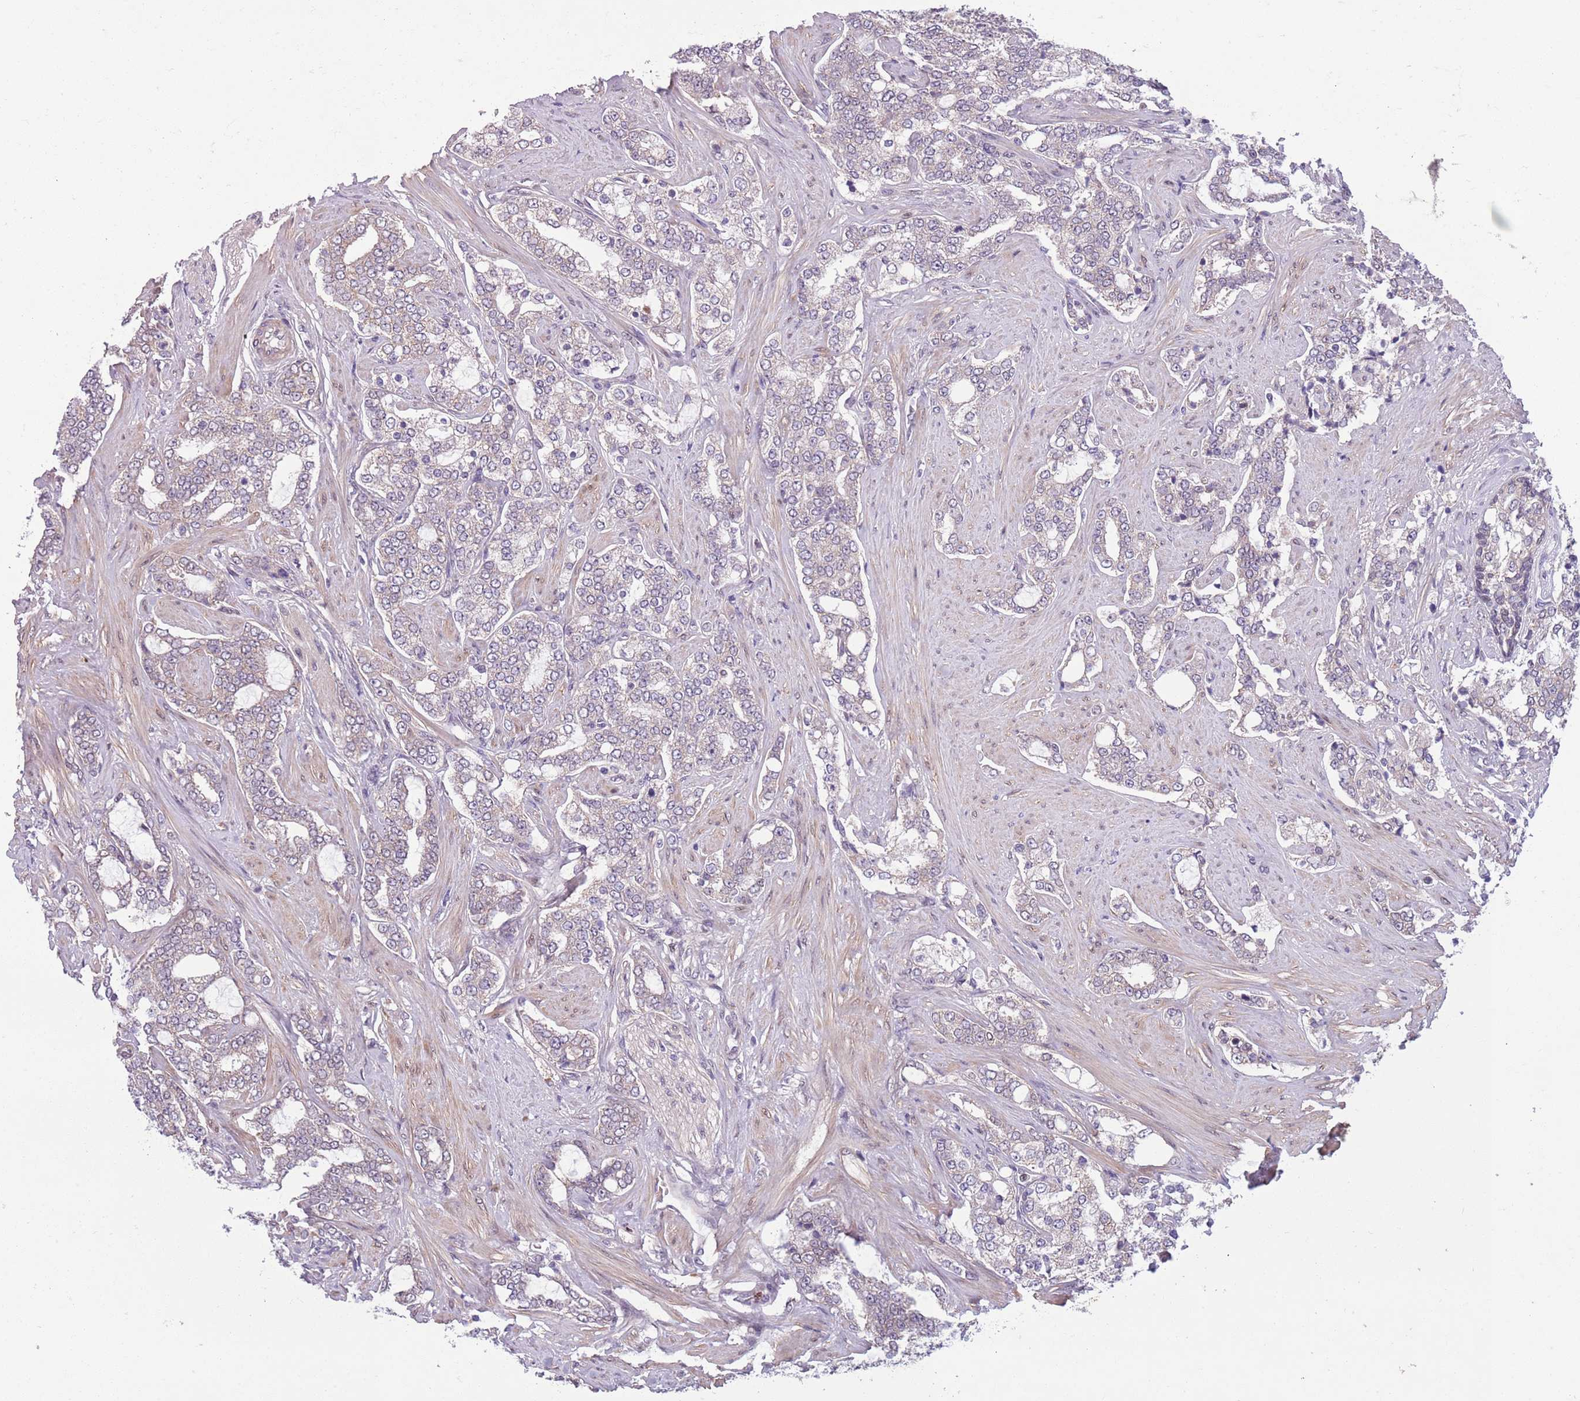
{"staining": {"intensity": "negative", "quantity": "none", "location": "none"}, "tissue": "prostate cancer", "cell_type": "Tumor cells", "image_type": "cancer", "snomed": [{"axis": "morphology", "description": "Adenocarcinoma, High grade"}, {"axis": "topography", "description": "Prostate"}], "caption": "Adenocarcinoma (high-grade) (prostate) was stained to show a protein in brown. There is no significant expression in tumor cells.", "gene": "ADCY7", "patient": {"sex": "male", "age": 64}}